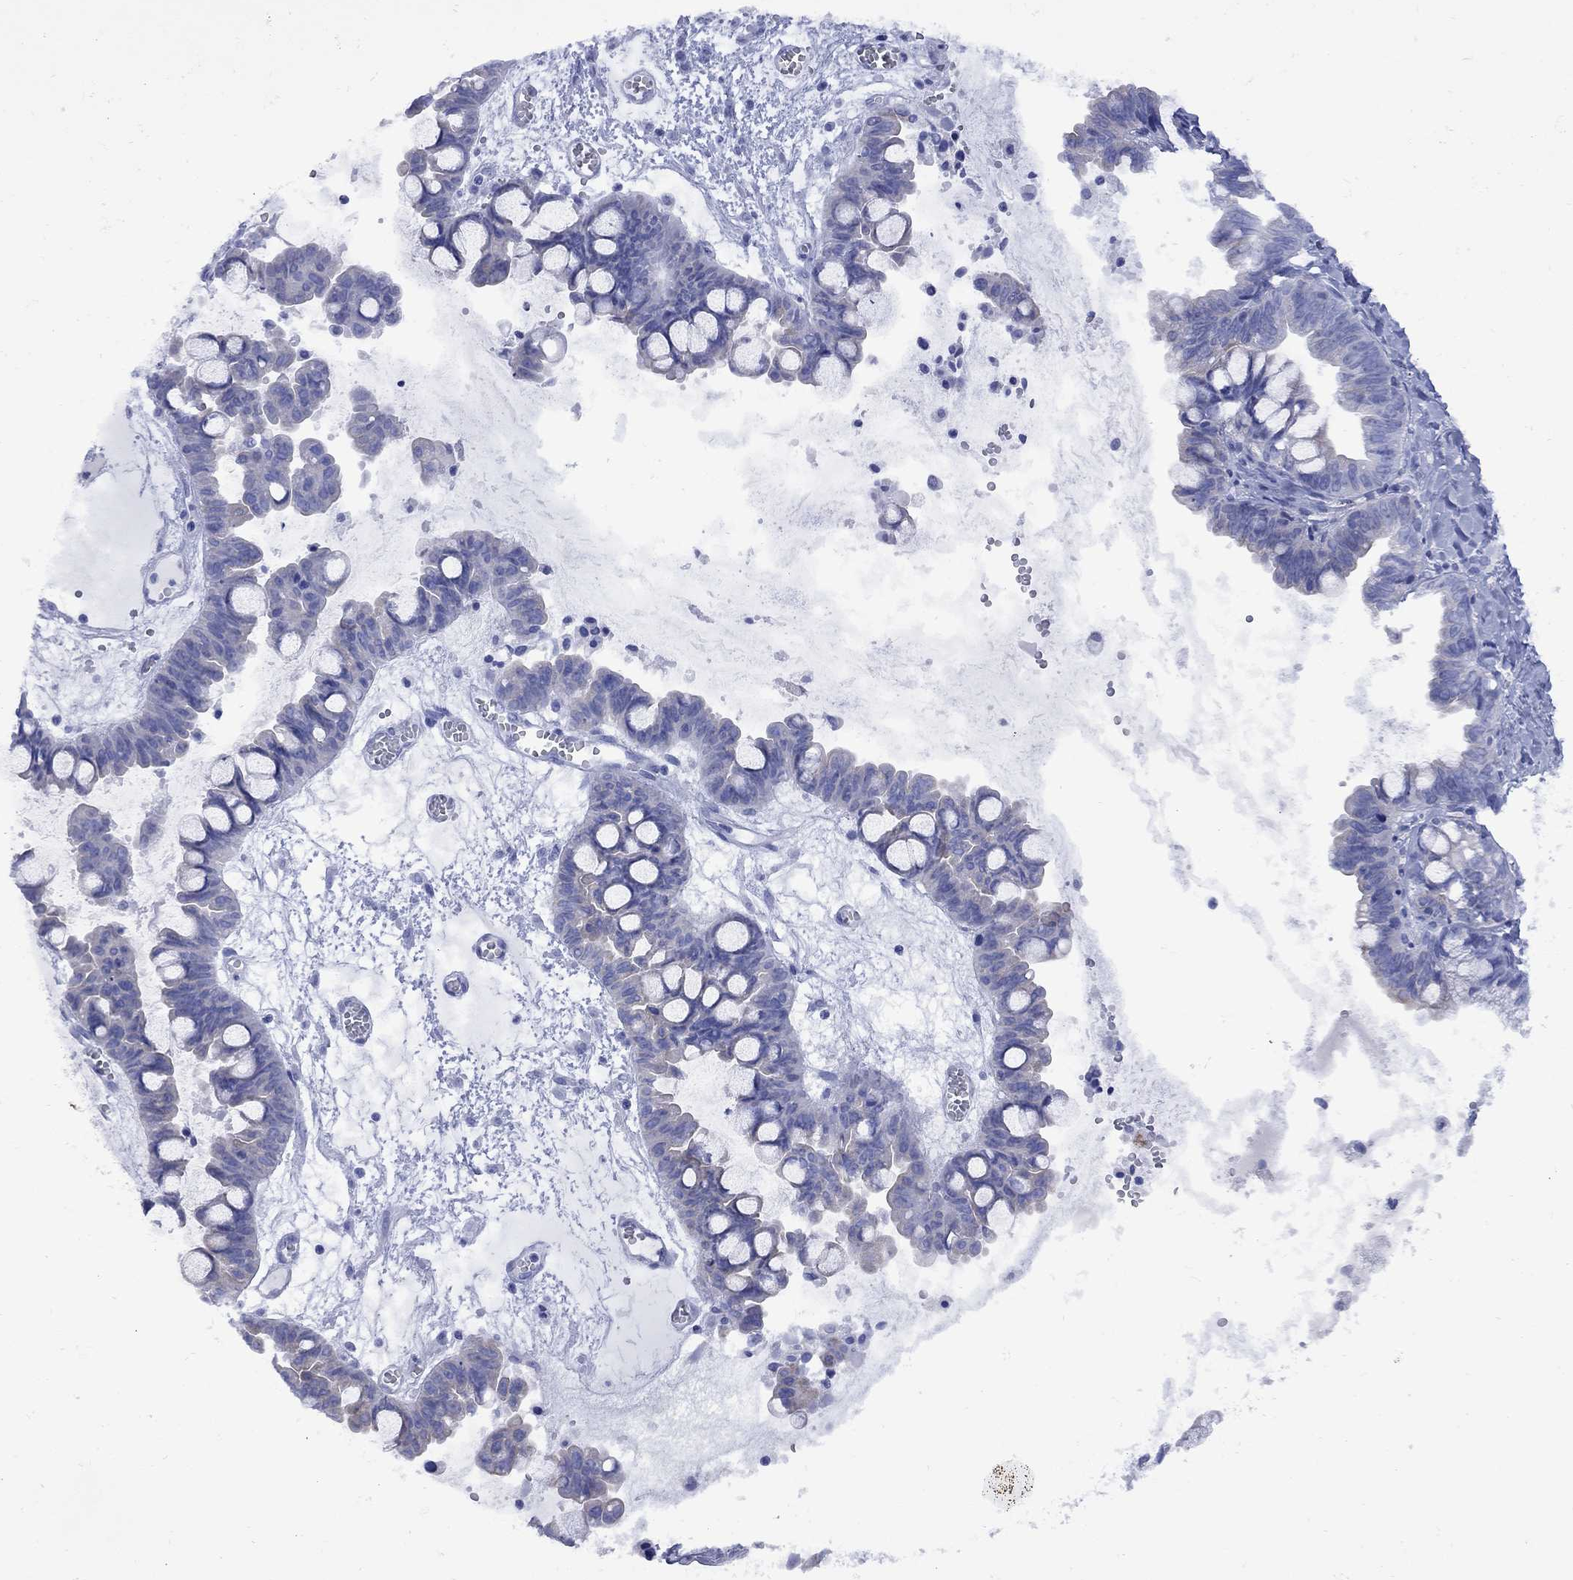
{"staining": {"intensity": "negative", "quantity": "none", "location": "none"}, "tissue": "ovarian cancer", "cell_type": "Tumor cells", "image_type": "cancer", "snomed": [{"axis": "morphology", "description": "Cystadenocarcinoma, mucinous, NOS"}, {"axis": "topography", "description": "Ovary"}], "caption": "Immunohistochemistry photomicrograph of neoplastic tissue: ovarian cancer stained with DAB reveals no significant protein staining in tumor cells.", "gene": "SESTD1", "patient": {"sex": "female", "age": 63}}